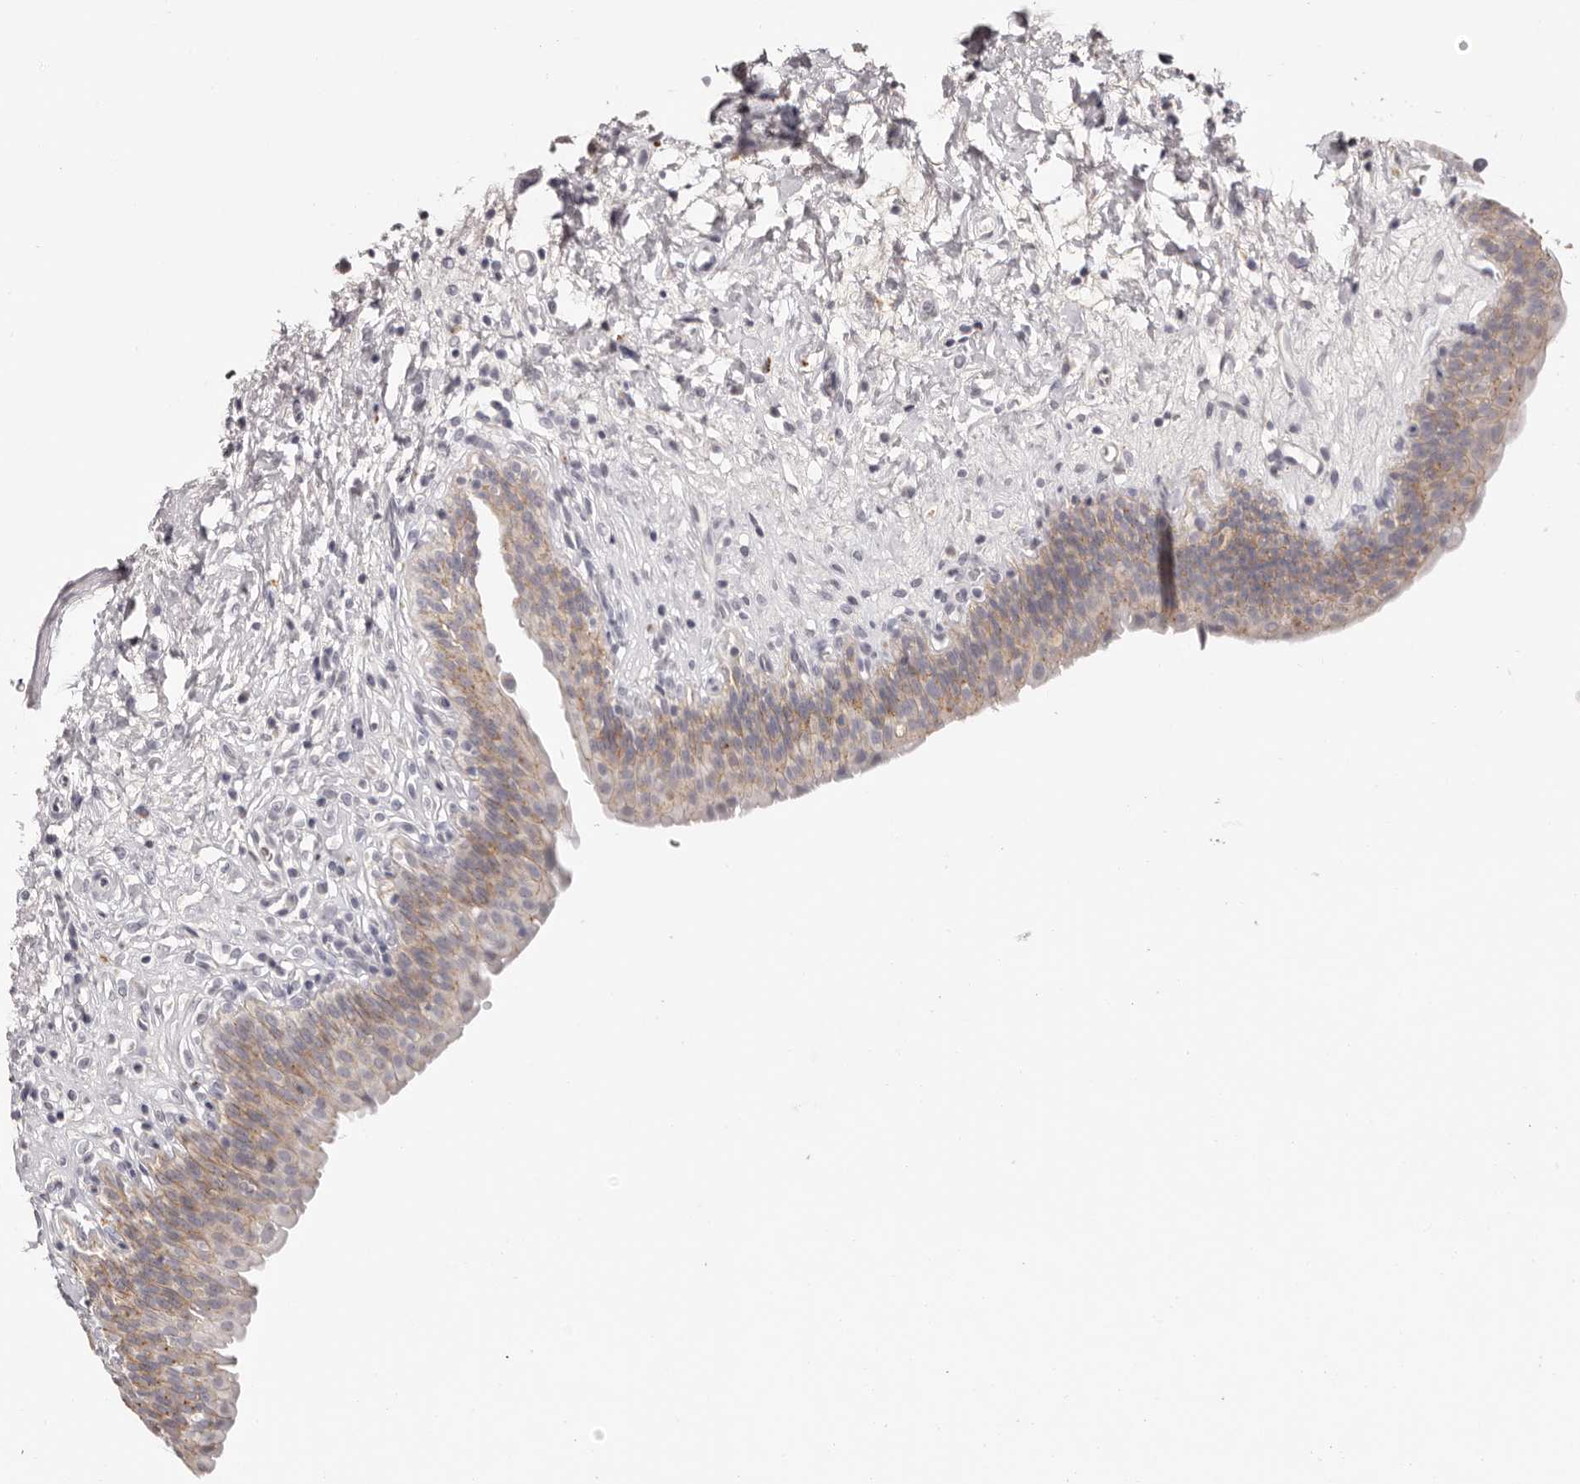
{"staining": {"intensity": "weak", "quantity": ">75%", "location": "cytoplasmic/membranous"}, "tissue": "urinary bladder", "cell_type": "Urothelial cells", "image_type": "normal", "snomed": [{"axis": "morphology", "description": "Normal tissue, NOS"}, {"axis": "topography", "description": "Urinary bladder"}], "caption": "This micrograph demonstrates immunohistochemistry staining of benign human urinary bladder, with low weak cytoplasmic/membranous positivity in approximately >75% of urothelial cells.", "gene": "PCDHB6", "patient": {"sex": "male", "age": 83}}